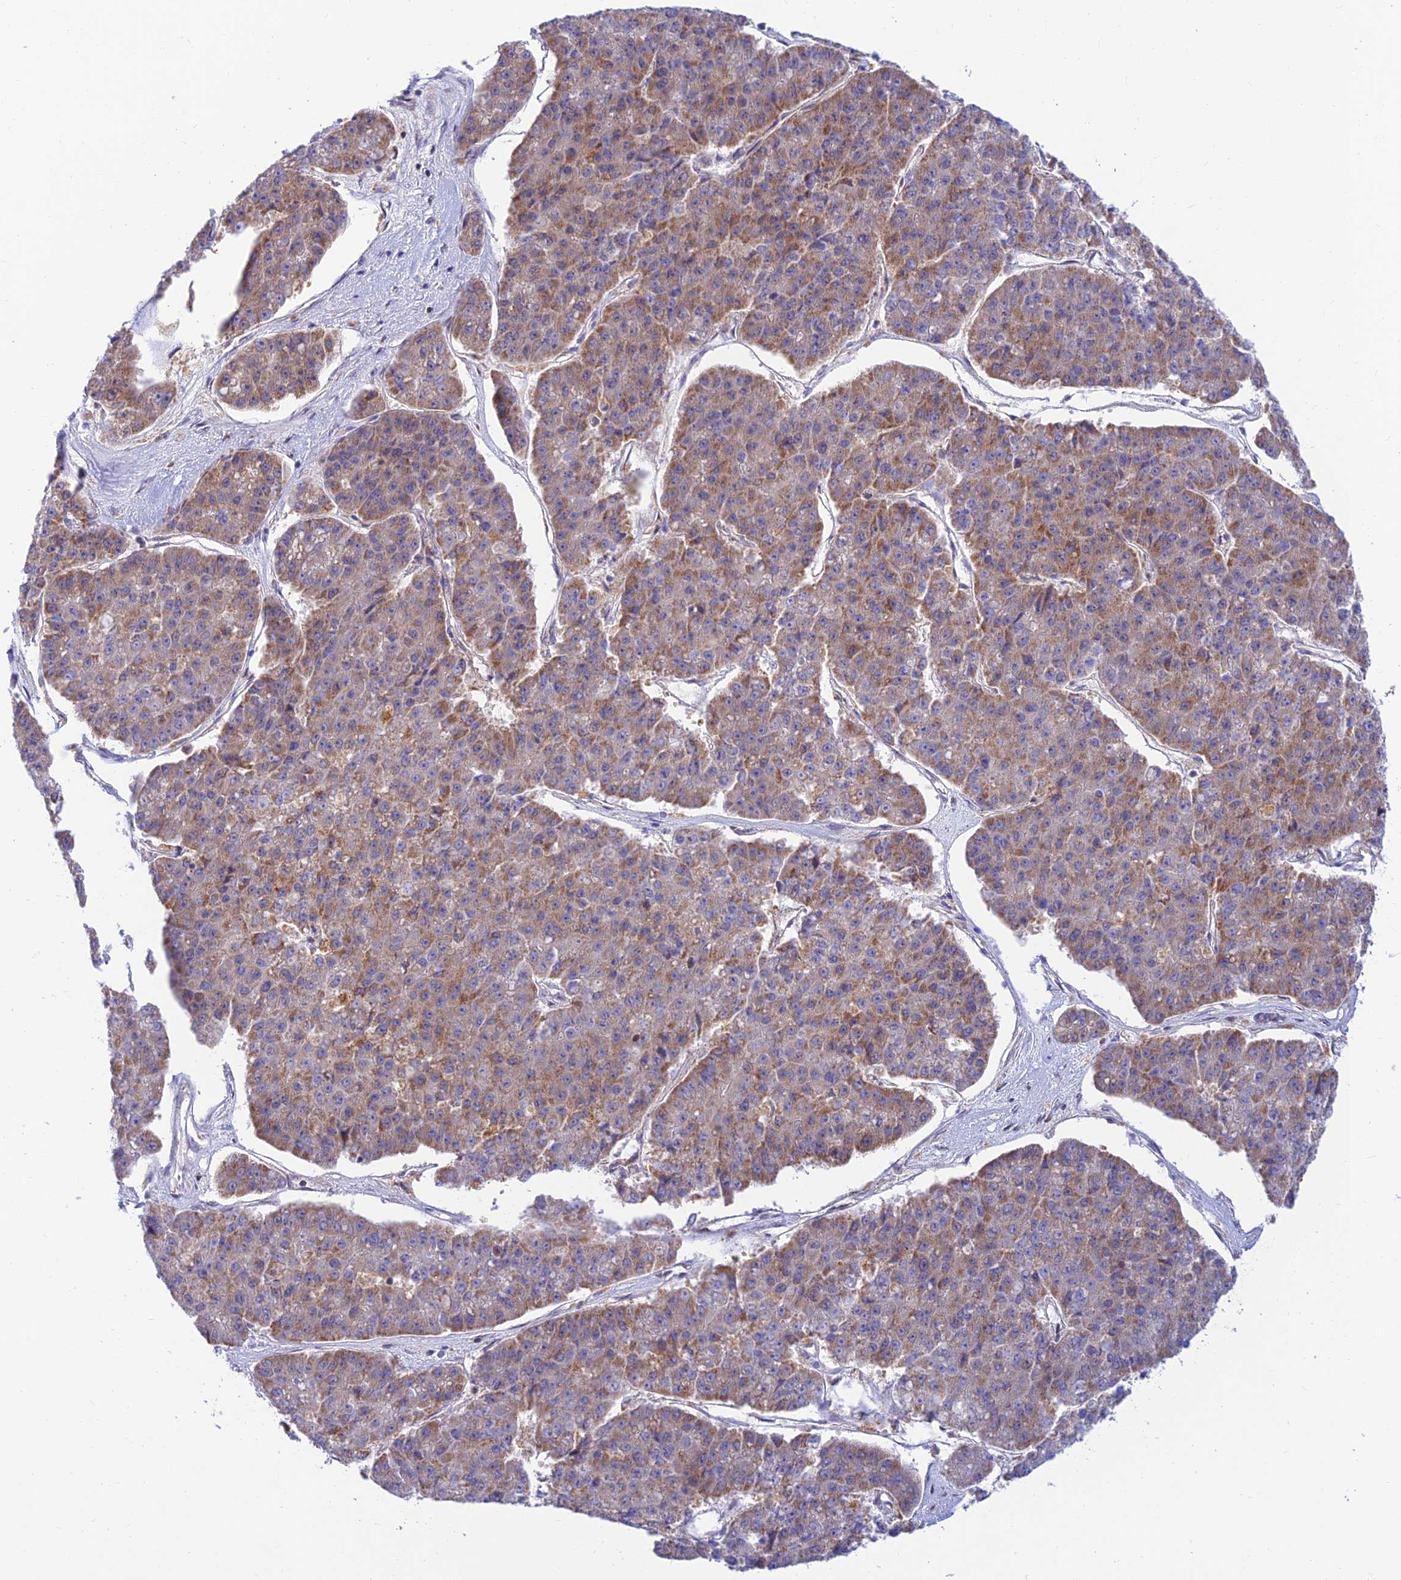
{"staining": {"intensity": "moderate", "quantity": "25%-75%", "location": "cytoplasmic/membranous"}, "tissue": "pancreatic cancer", "cell_type": "Tumor cells", "image_type": "cancer", "snomed": [{"axis": "morphology", "description": "Adenocarcinoma, NOS"}, {"axis": "topography", "description": "Pancreas"}], "caption": "Protein staining of adenocarcinoma (pancreatic) tissue shows moderate cytoplasmic/membranous expression in approximately 25%-75% of tumor cells.", "gene": "LYSMD2", "patient": {"sex": "male", "age": 50}}